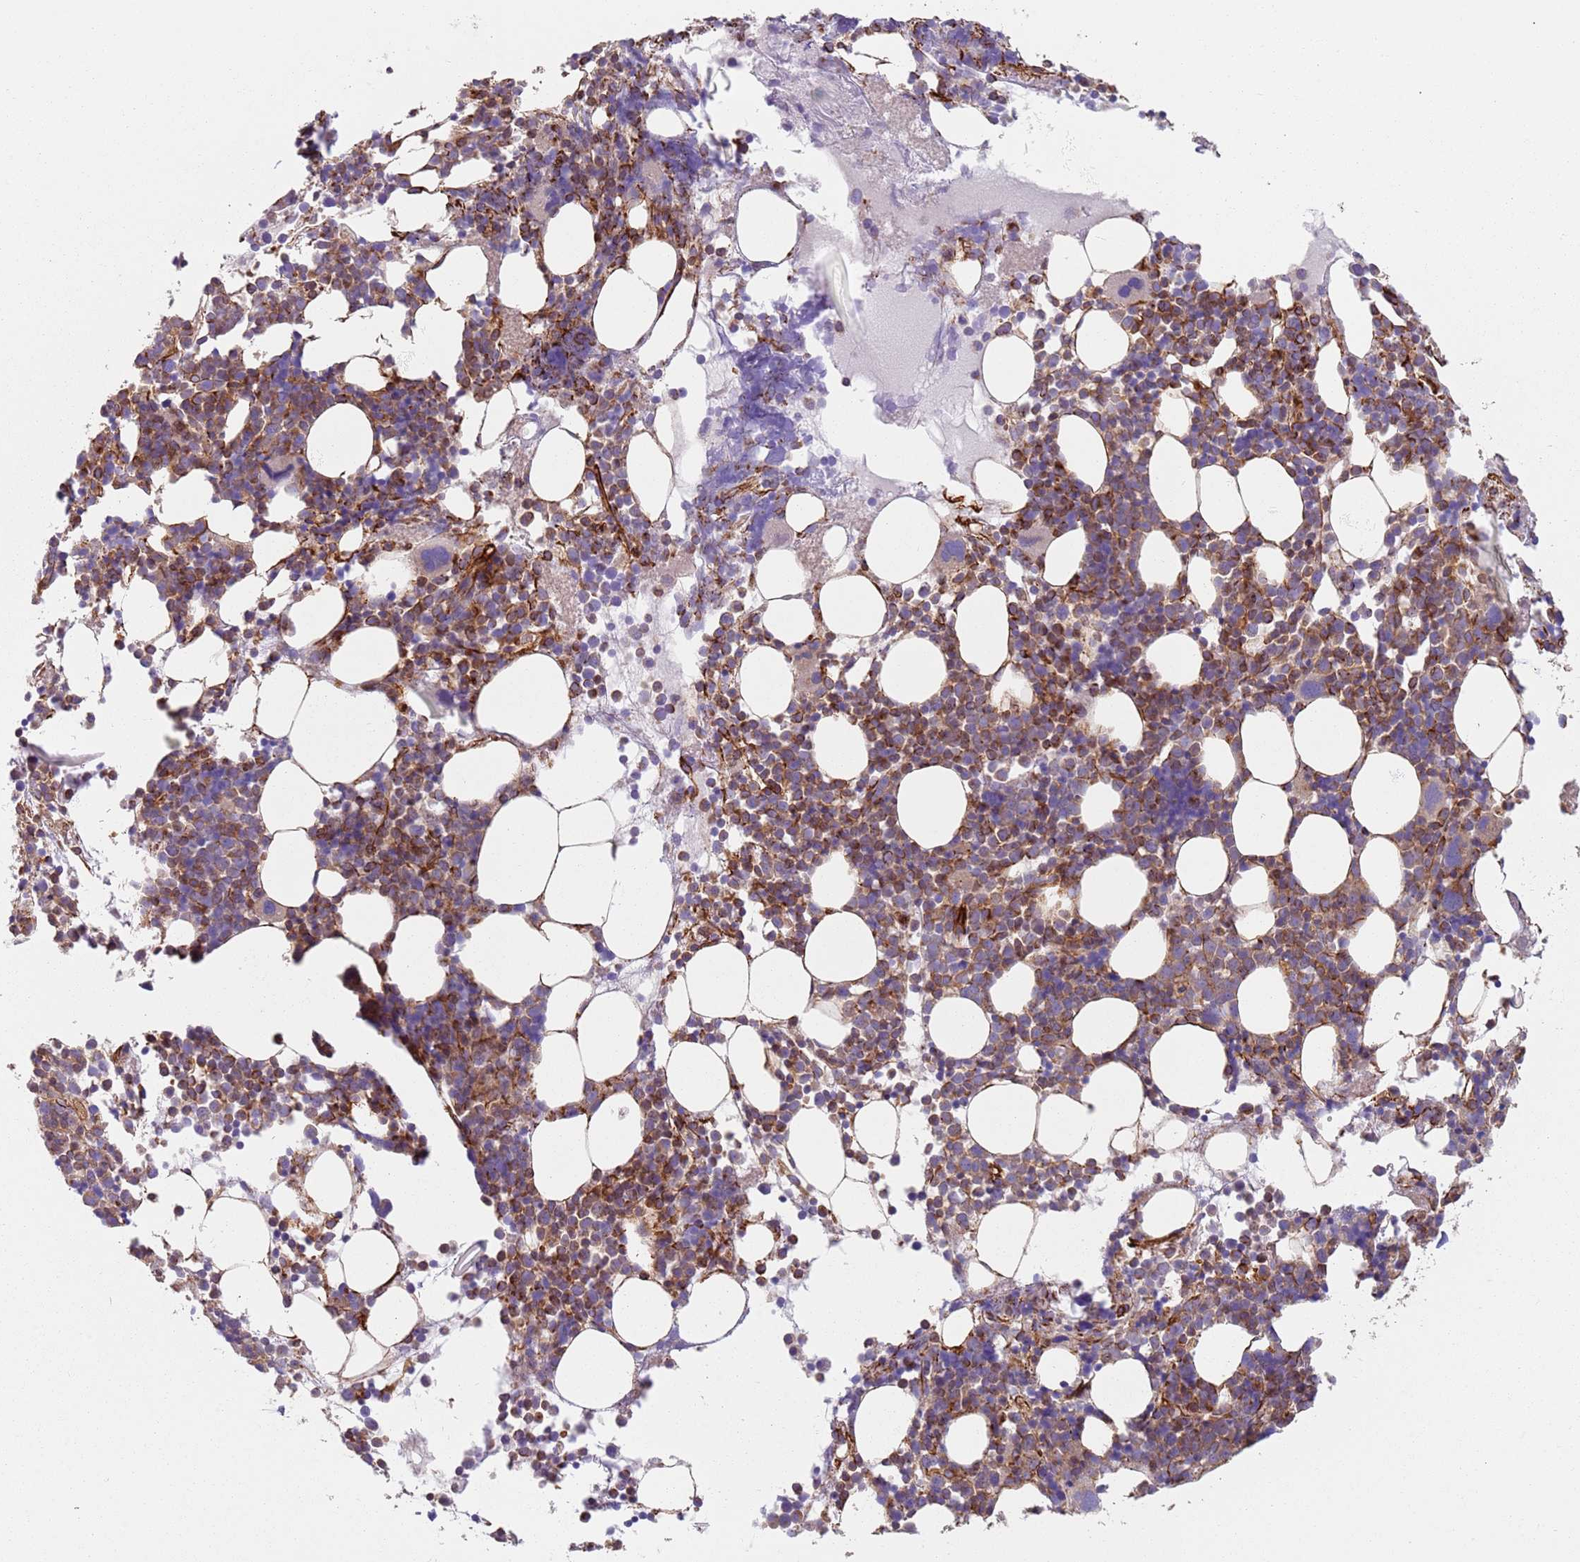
{"staining": {"intensity": "strong", "quantity": "25%-75%", "location": "cytoplasmic/membranous"}, "tissue": "bone marrow", "cell_type": "Hematopoietic cells", "image_type": "normal", "snomed": [{"axis": "morphology", "description": "Normal tissue, NOS"}, {"axis": "topography", "description": "Bone marrow"}], "caption": "Immunohistochemistry (IHC) of normal human bone marrow demonstrates high levels of strong cytoplasmic/membranous staining in approximately 25%-75% of hematopoietic cells.", "gene": "SNAPIN", "patient": {"sex": "female", "age": 48}}